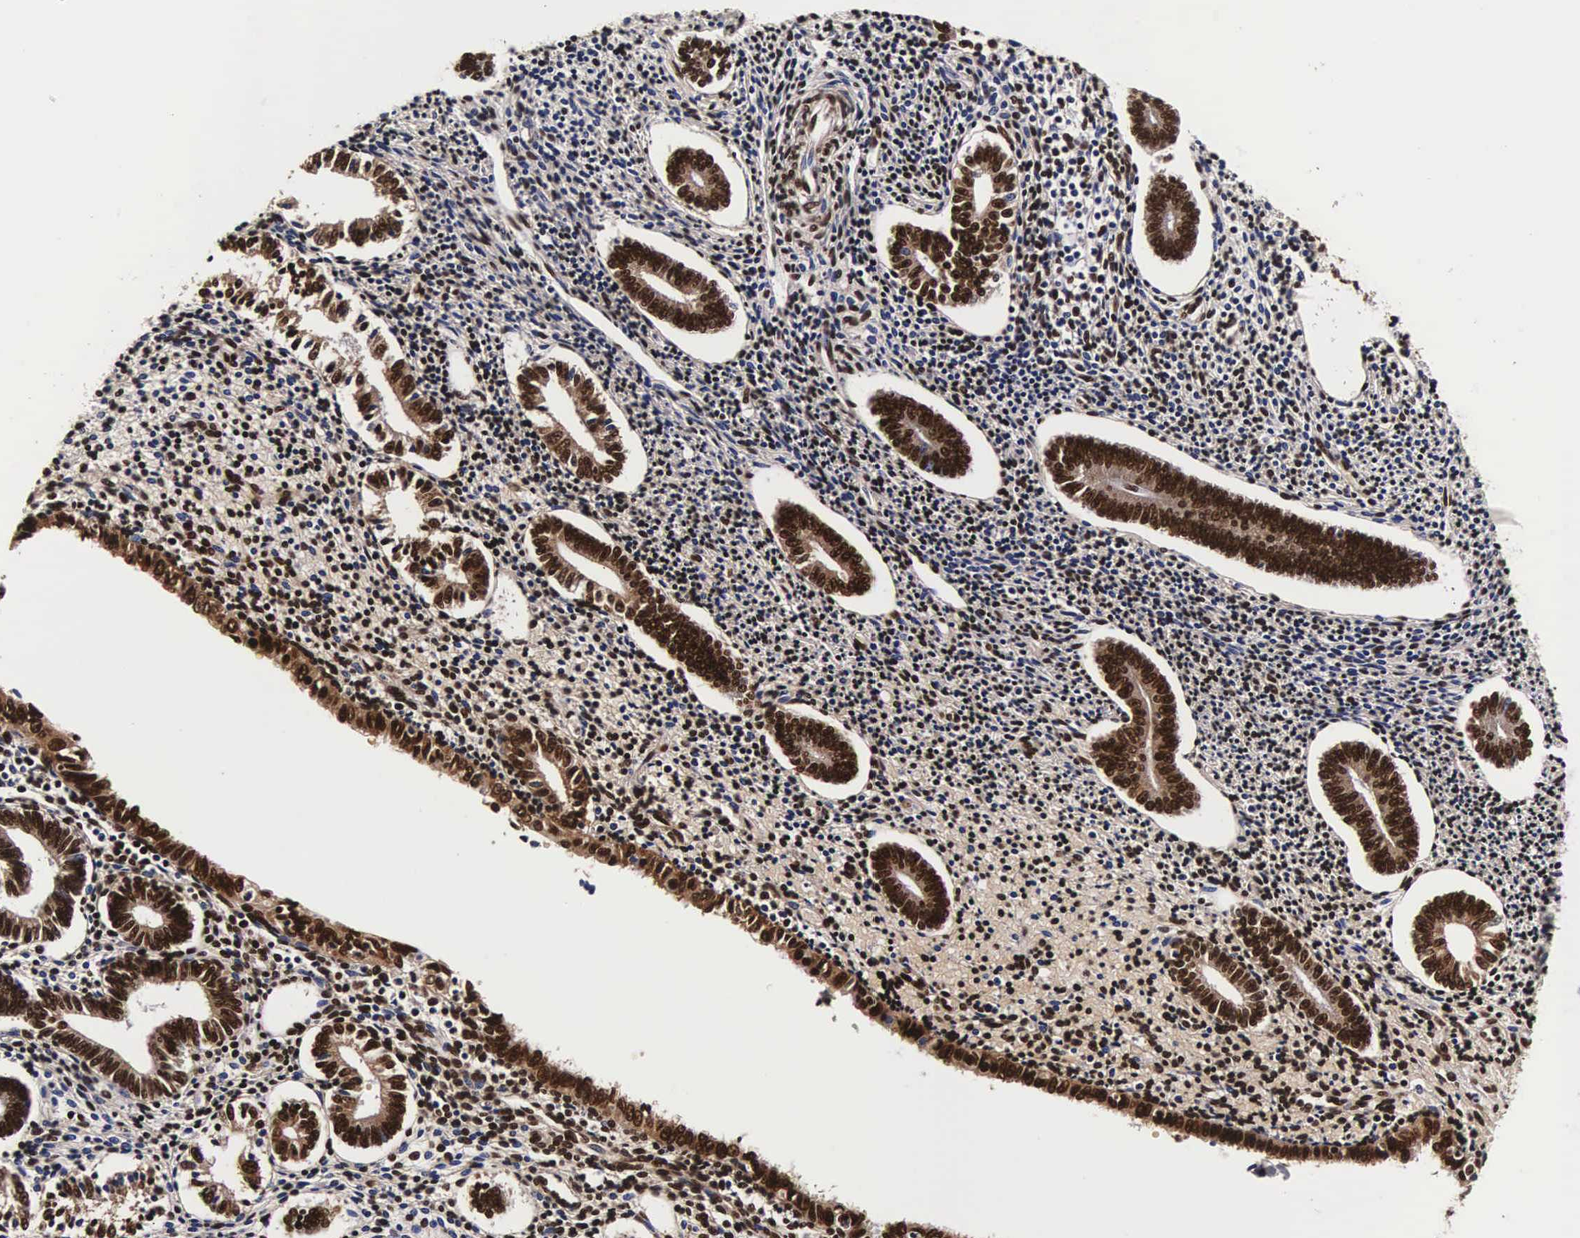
{"staining": {"intensity": "moderate", "quantity": ">75%", "location": "nuclear"}, "tissue": "endometrium", "cell_type": "Cells in endometrial stroma", "image_type": "normal", "snomed": [{"axis": "morphology", "description": "Normal tissue, NOS"}, {"axis": "topography", "description": "Endometrium"}], "caption": "IHC image of benign endometrium: human endometrium stained using immunohistochemistry demonstrates medium levels of moderate protein expression localized specifically in the nuclear of cells in endometrial stroma, appearing as a nuclear brown color.", "gene": "BCL2L2", "patient": {"sex": "female", "age": 52}}